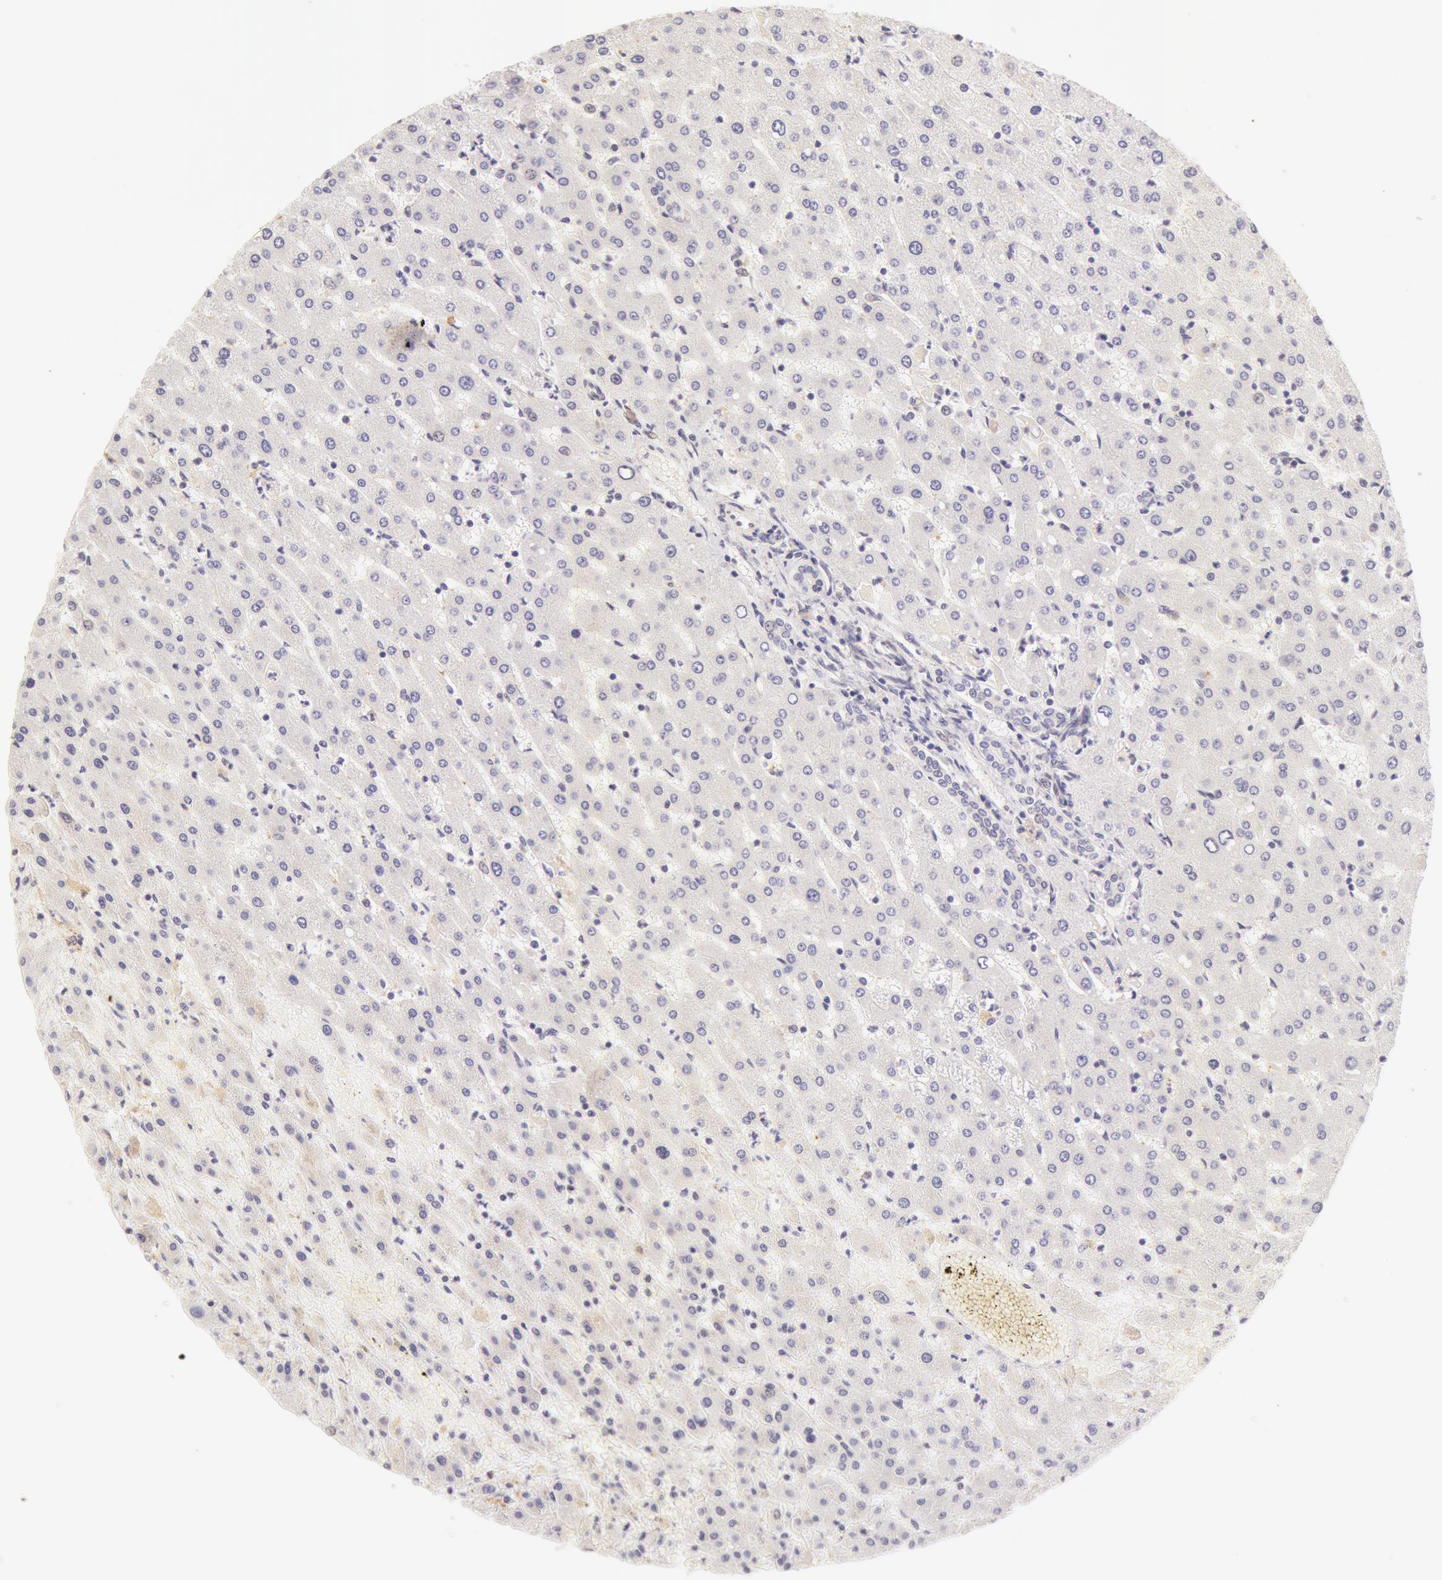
{"staining": {"intensity": "negative", "quantity": "none", "location": "none"}, "tissue": "liver", "cell_type": "Cholangiocytes", "image_type": "normal", "snomed": [{"axis": "morphology", "description": "Normal tissue, NOS"}, {"axis": "topography", "description": "Liver"}], "caption": "A high-resolution micrograph shows immunohistochemistry staining of normal liver, which reveals no significant staining in cholangiocytes.", "gene": "ZNF597", "patient": {"sex": "female", "age": 30}}